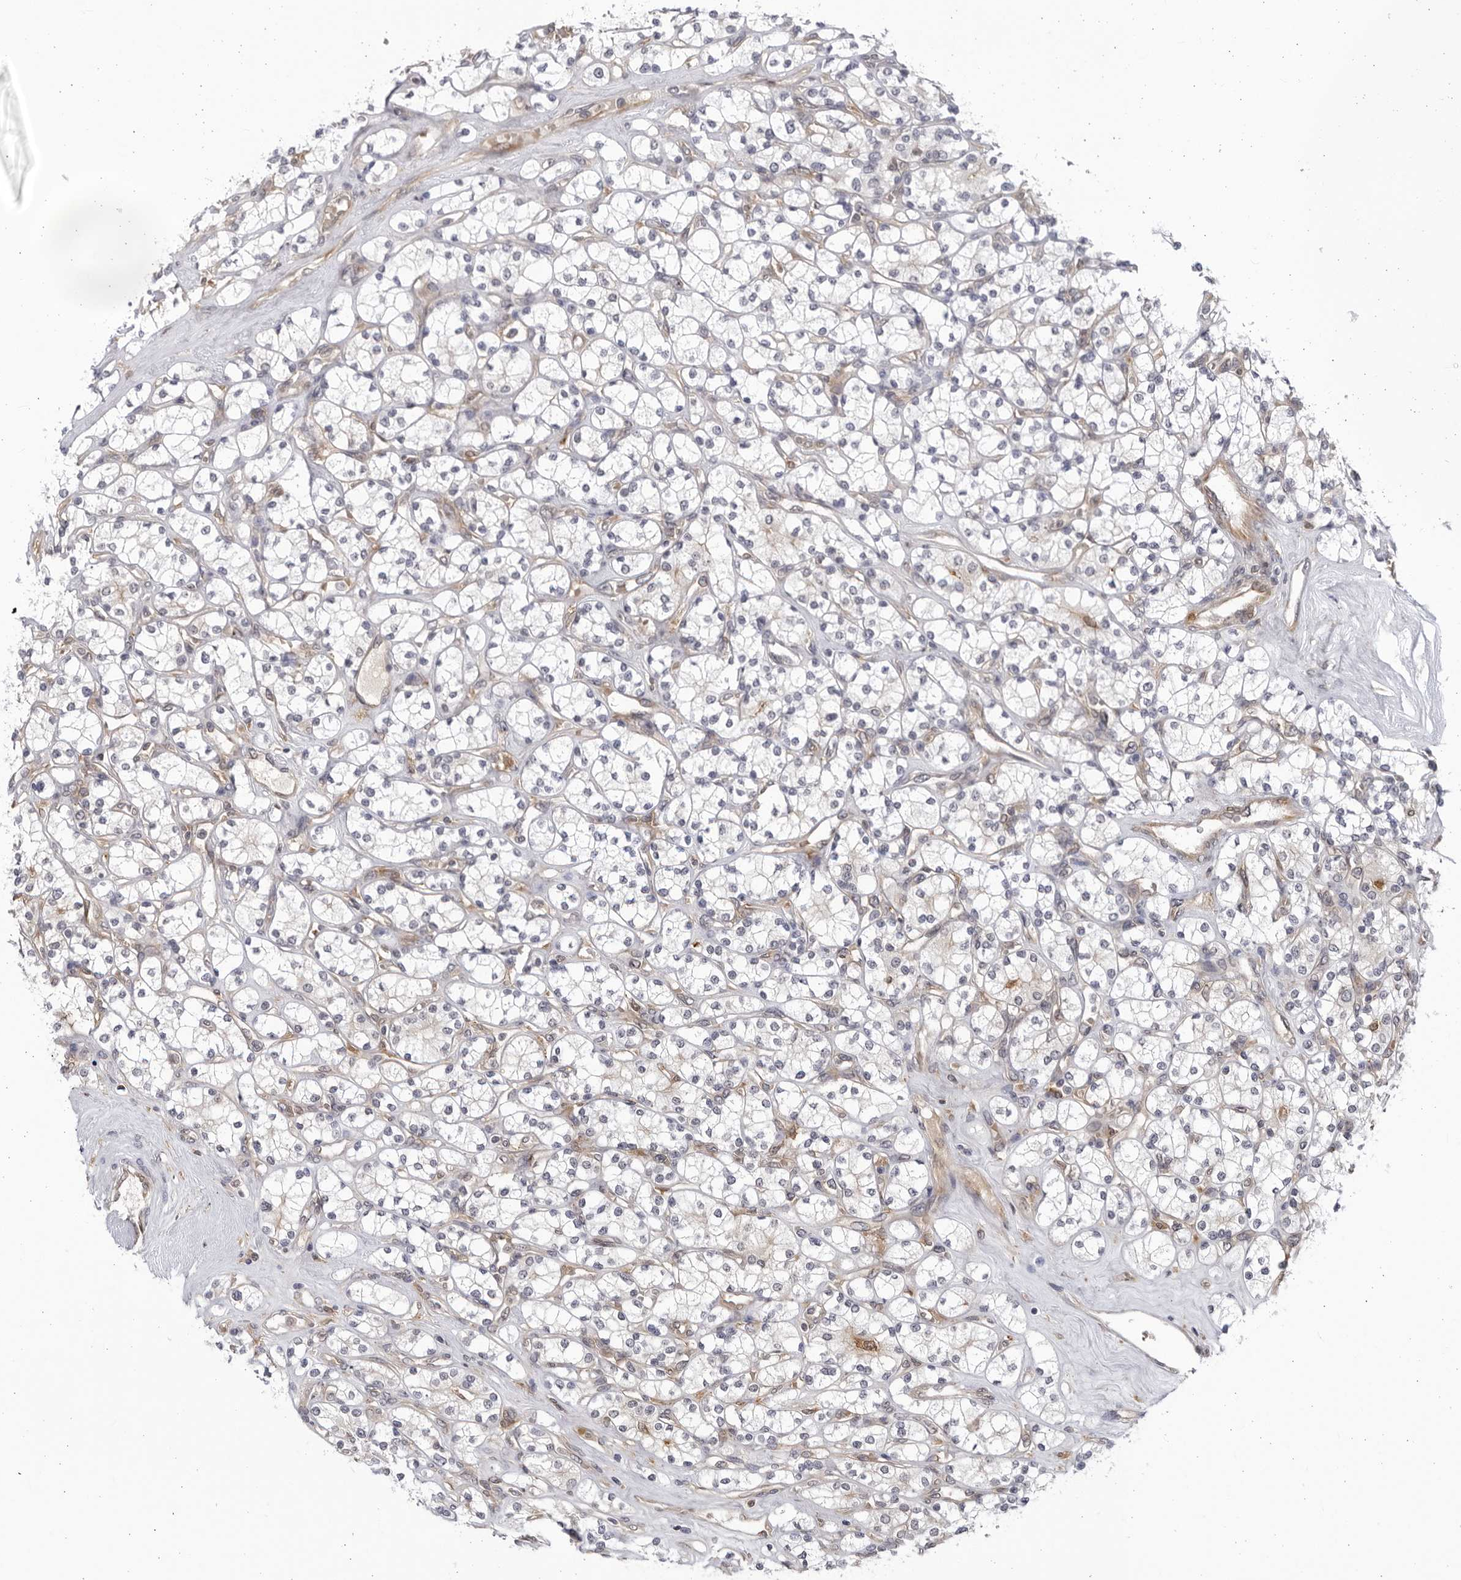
{"staining": {"intensity": "negative", "quantity": "none", "location": "none"}, "tissue": "renal cancer", "cell_type": "Tumor cells", "image_type": "cancer", "snomed": [{"axis": "morphology", "description": "Adenocarcinoma, NOS"}, {"axis": "topography", "description": "Kidney"}], "caption": "Immunohistochemistry (IHC) histopathology image of neoplastic tissue: renal cancer (adenocarcinoma) stained with DAB (3,3'-diaminobenzidine) demonstrates no significant protein staining in tumor cells.", "gene": "BMP2K", "patient": {"sex": "male", "age": 77}}